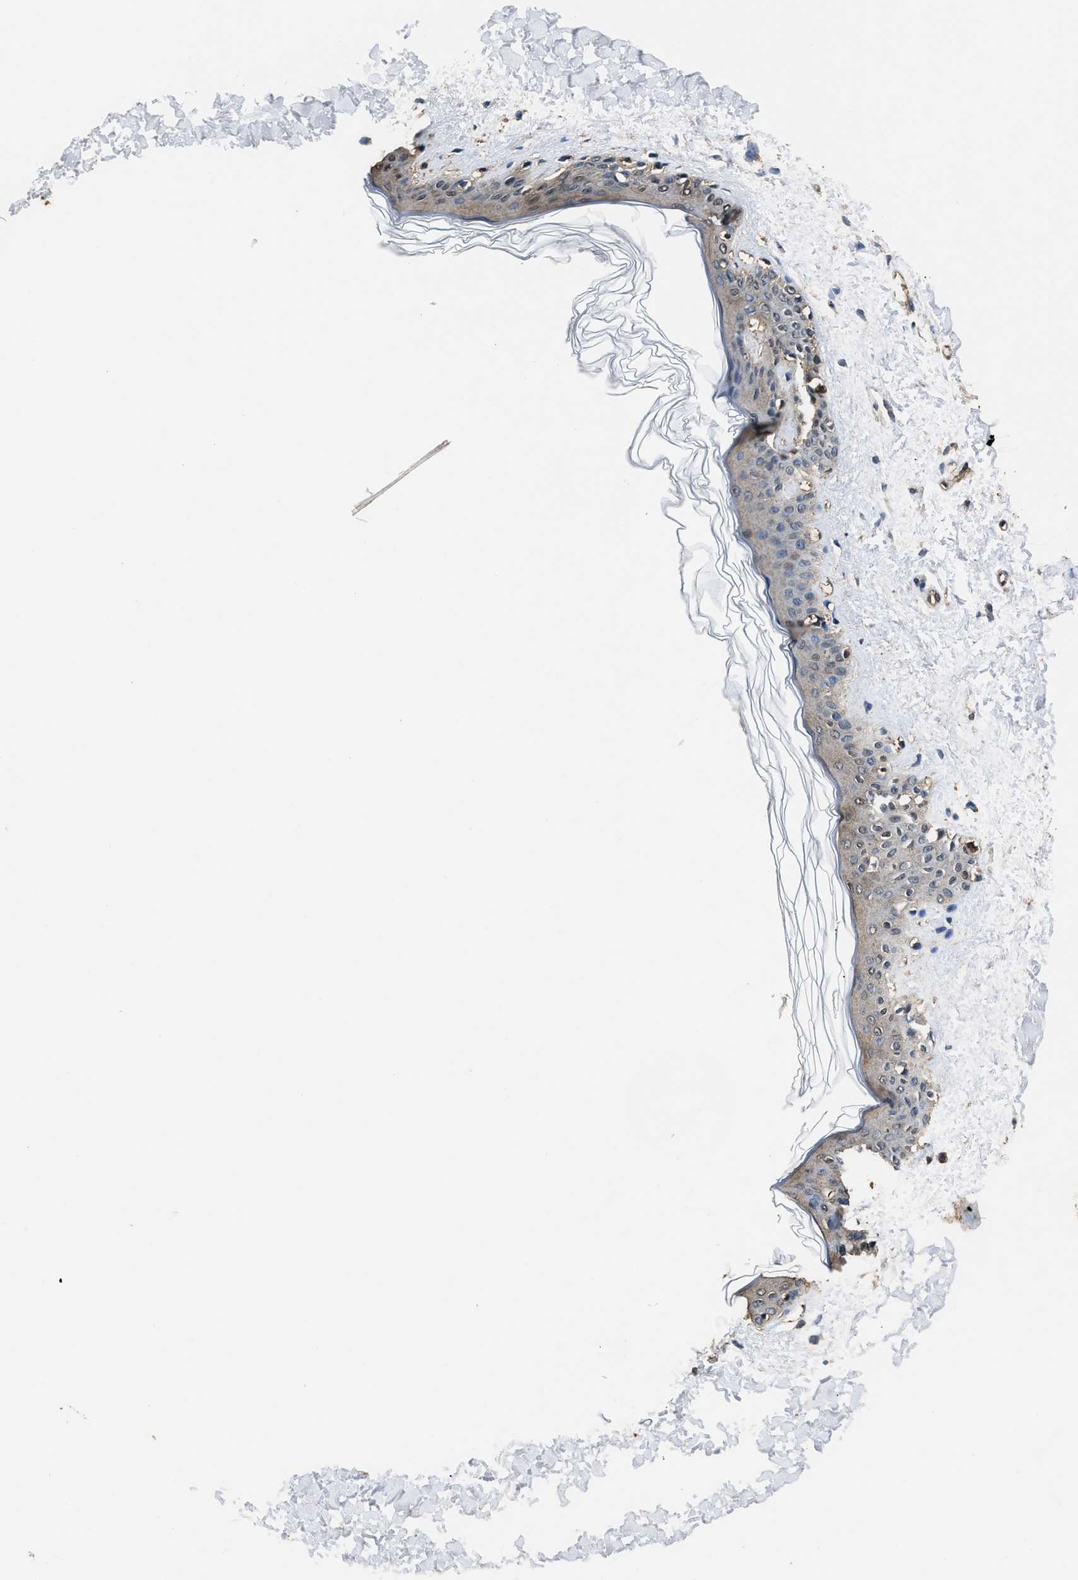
{"staining": {"intensity": "weak", "quantity": ">75%", "location": "cytoplasmic/membranous"}, "tissue": "skin", "cell_type": "Fibroblasts", "image_type": "normal", "snomed": [{"axis": "morphology", "description": "Normal tissue, NOS"}, {"axis": "topography", "description": "Skin"}], "caption": "A high-resolution histopathology image shows immunohistochemistry (IHC) staining of normal skin, which displays weak cytoplasmic/membranous staining in approximately >75% of fibroblasts.", "gene": "YWHAE", "patient": {"sex": "female", "age": 41}}